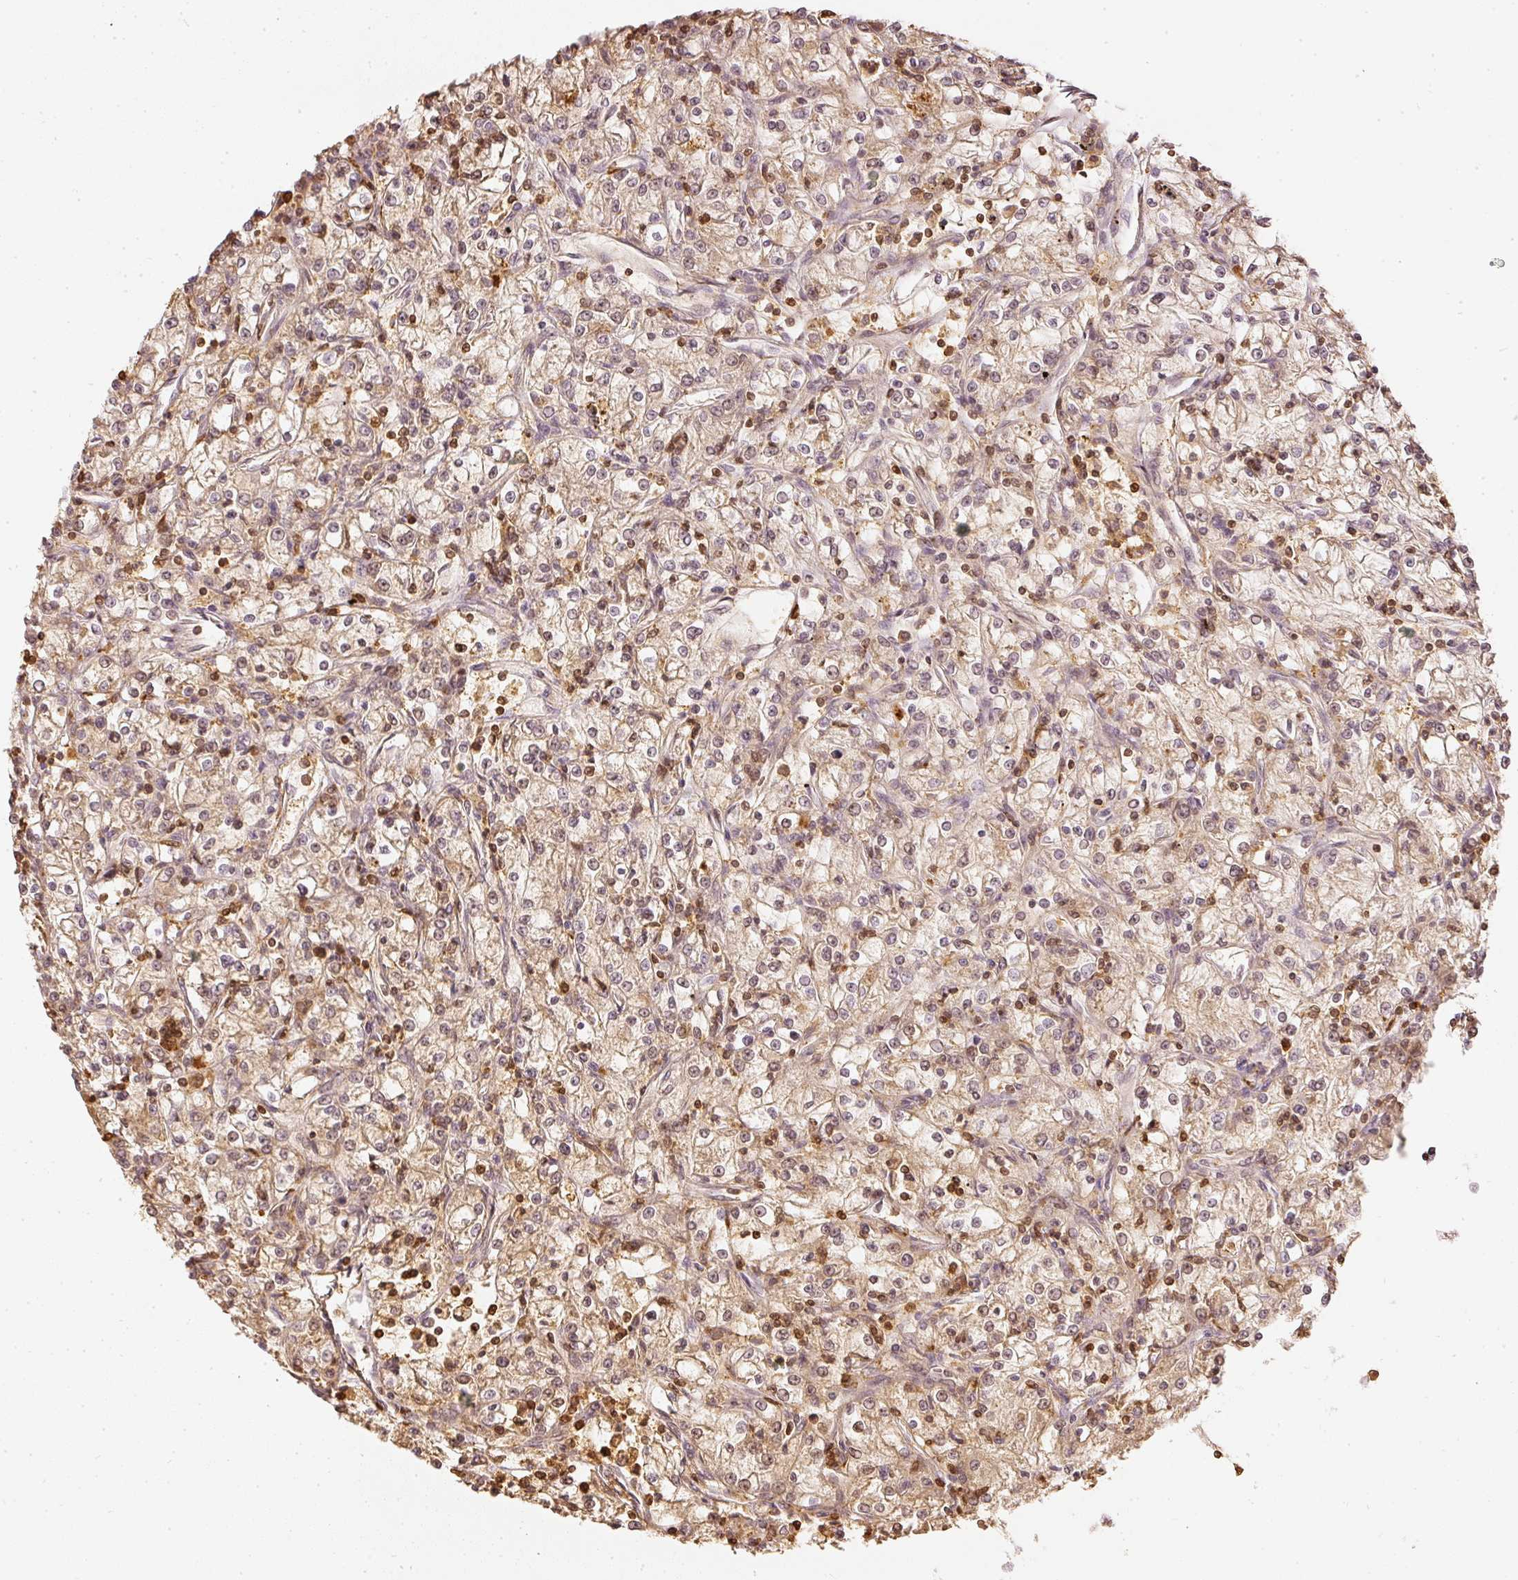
{"staining": {"intensity": "moderate", "quantity": ">75%", "location": "cytoplasmic/membranous"}, "tissue": "renal cancer", "cell_type": "Tumor cells", "image_type": "cancer", "snomed": [{"axis": "morphology", "description": "Adenocarcinoma, NOS"}, {"axis": "topography", "description": "Kidney"}], "caption": "Renal cancer was stained to show a protein in brown. There is medium levels of moderate cytoplasmic/membranous positivity in about >75% of tumor cells.", "gene": "PFN1", "patient": {"sex": "female", "age": 59}}